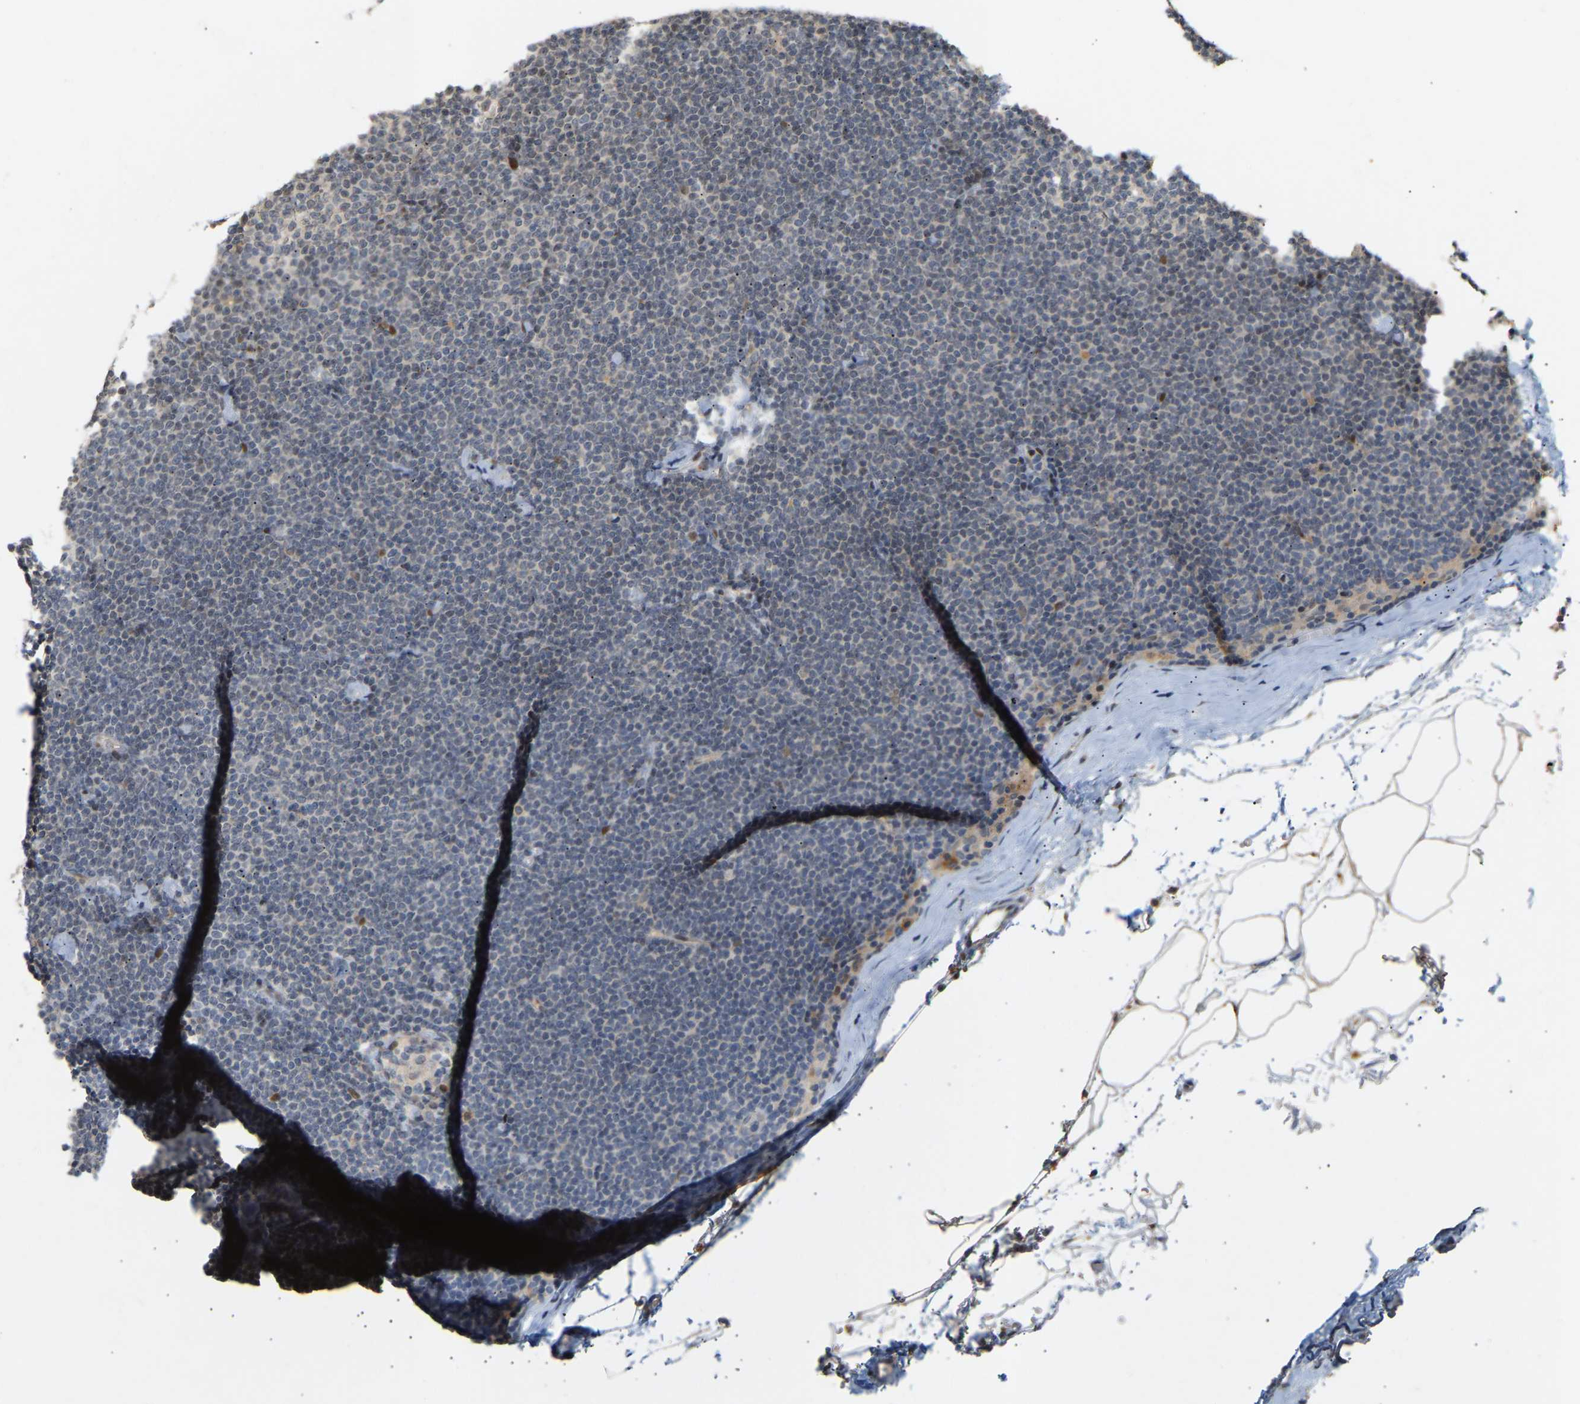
{"staining": {"intensity": "negative", "quantity": "none", "location": "none"}, "tissue": "lymphoma", "cell_type": "Tumor cells", "image_type": "cancer", "snomed": [{"axis": "morphology", "description": "Malignant lymphoma, non-Hodgkin's type, Low grade"}, {"axis": "topography", "description": "Lymph node"}], "caption": "IHC of lymphoma displays no positivity in tumor cells.", "gene": "PTPN4", "patient": {"sex": "female", "age": 53}}